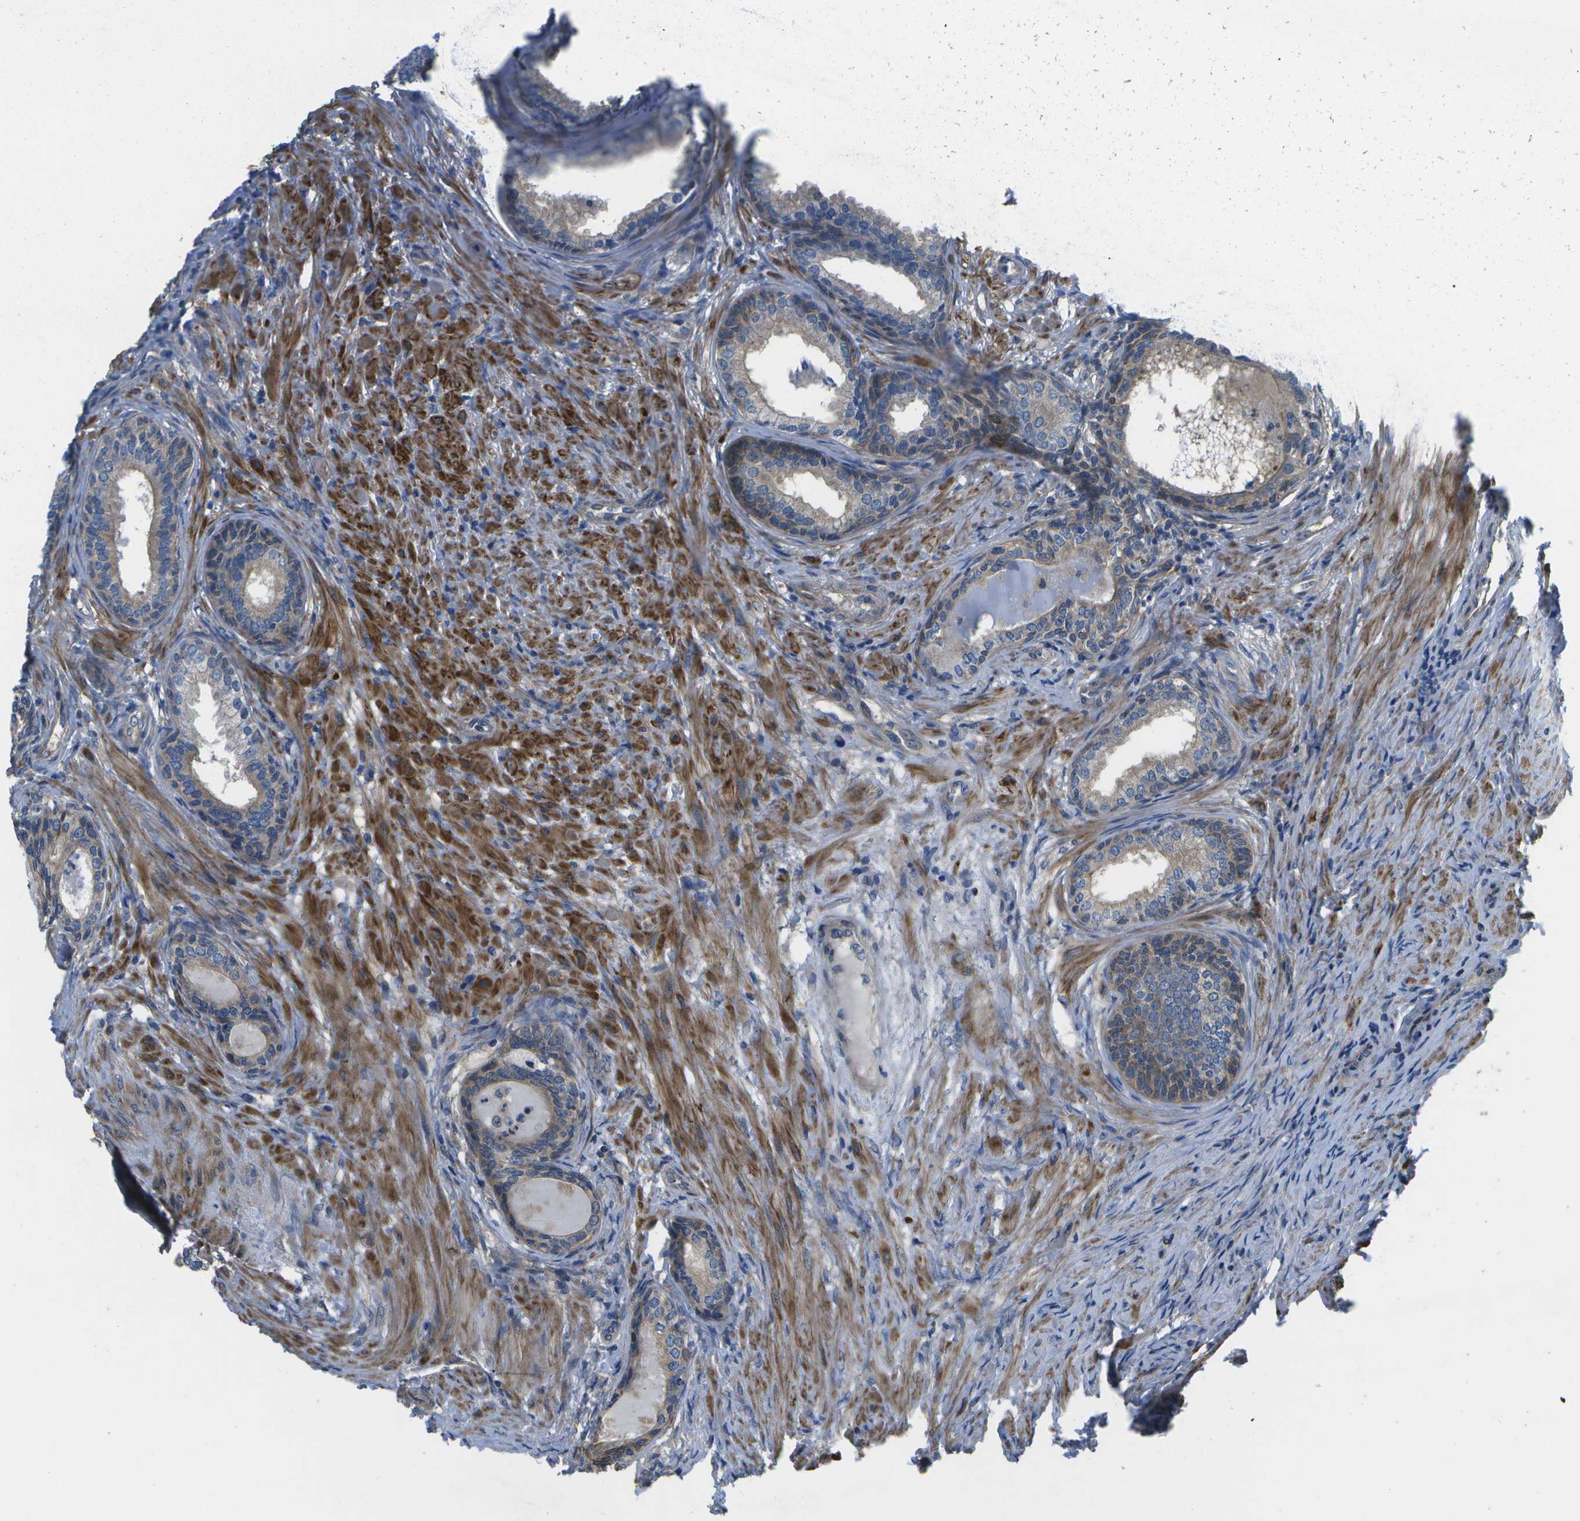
{"staining": {"intensity": "weak", "quantity": "<25%", "location": "cytoplasmic/membranous"}, "tissue": "prostate", "cell_type": "Glandular cells", "image_type": "normal", "snomed": [{"axis": "morphology", "description": "Normal tissue, NOS"}, {"axis": "topography", "description": "Prostate"}], "caption": "A high-resolution image shows IHC staining of benign prostate, which reveals no significant staining in glandular cells. (Brightfield microscopy of DAB (3,3'-diaminobenzidine) IHC at high magnification).", "gene": "P3H1", "patient": {"sex": "male", "age": 76}}